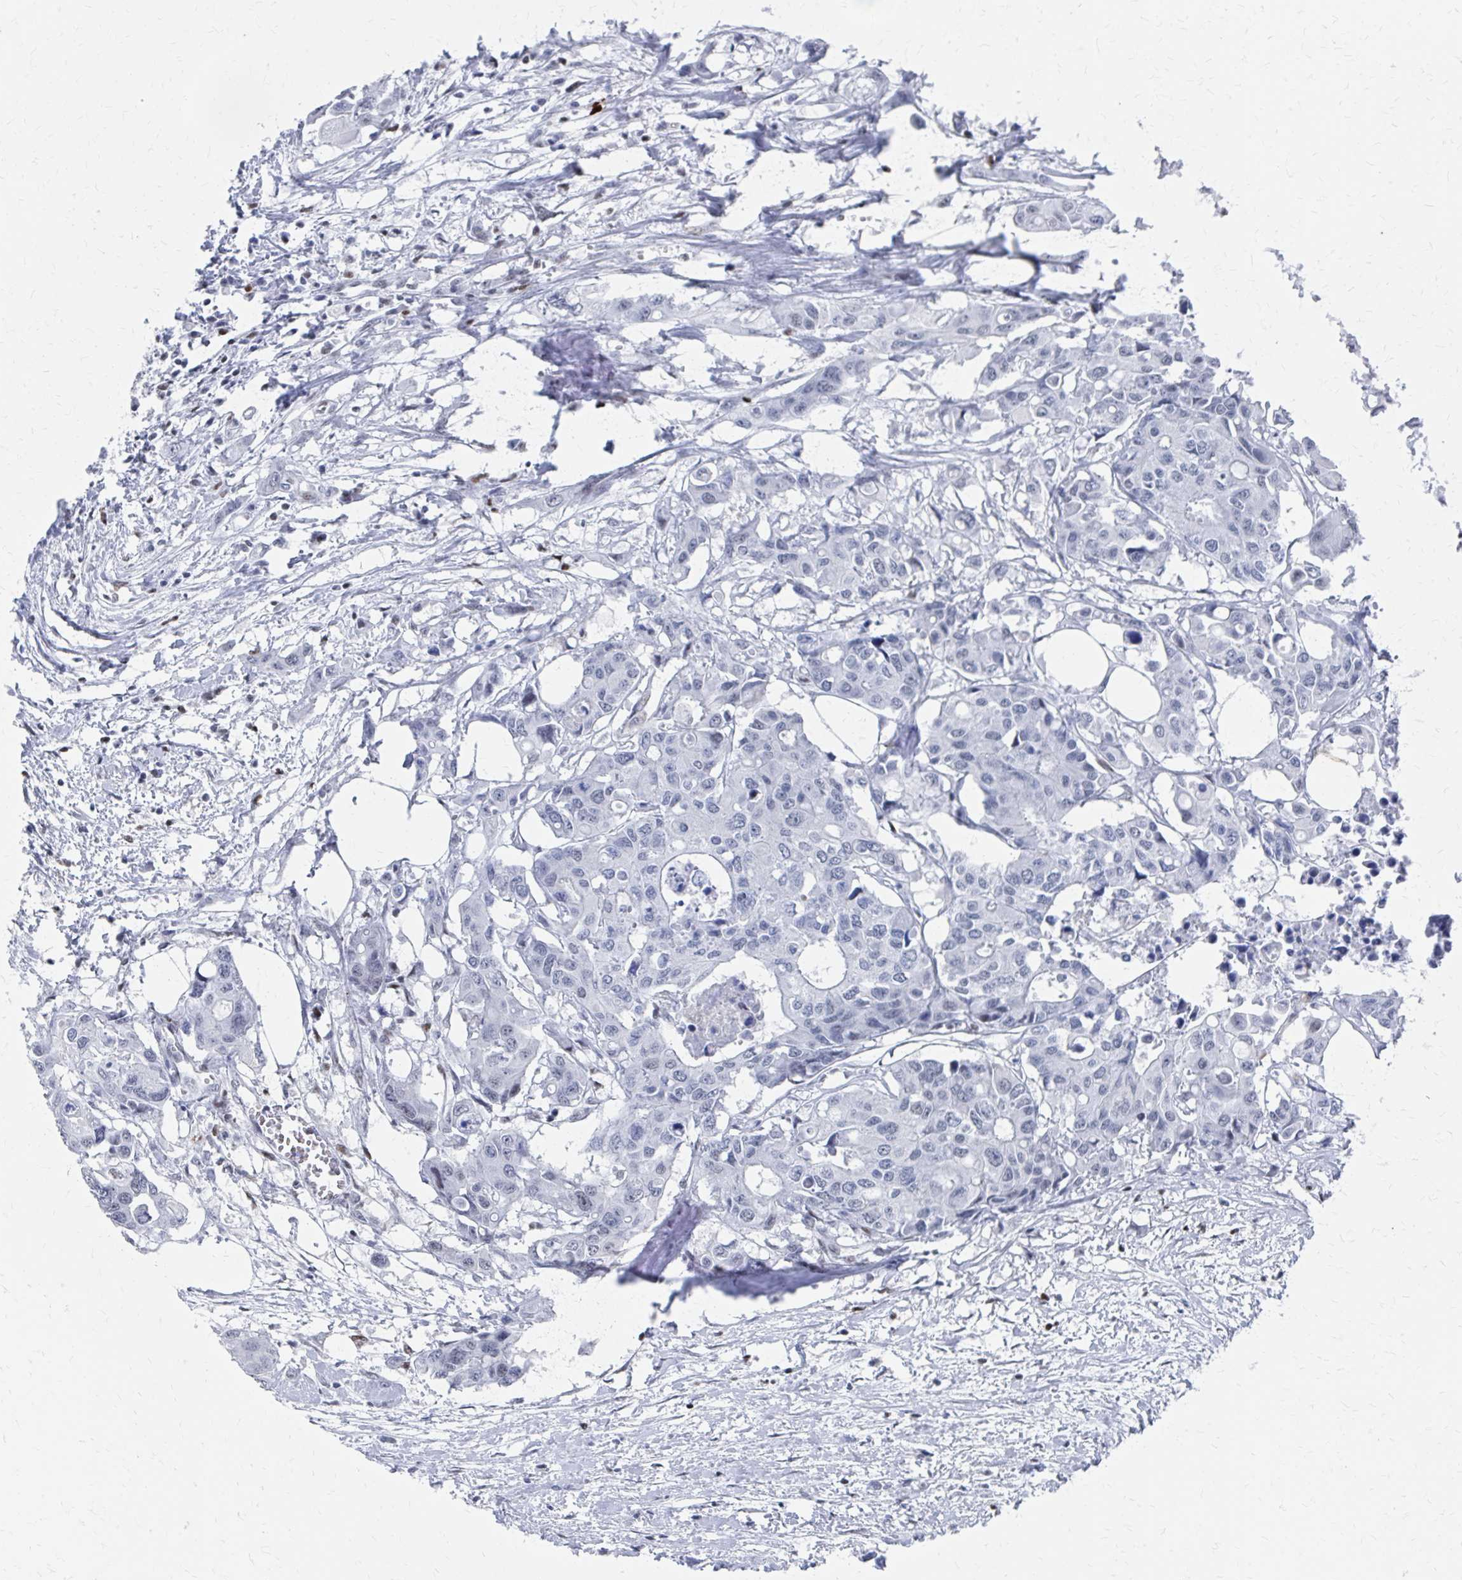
{"staining": {"intensity": "negative", "quantity": "none", "location": "none"}, "tissue": "colorectal cancer", "cell_type": "Tumor cells", "image_type": "cancer", "snomed": [{"axis": "morphology", "description": "Adenocarcinoma, NOS"}, {"axis": "topography", "description": "Colon"}], "caption": "High power microscopy micrograph of an IHC image of colorectal cancer (adenocarcinoma), revealing no significant positivity in tumor cells.", "gene": "CDIN1", "patient": {"sex": "male", "age": 77}}